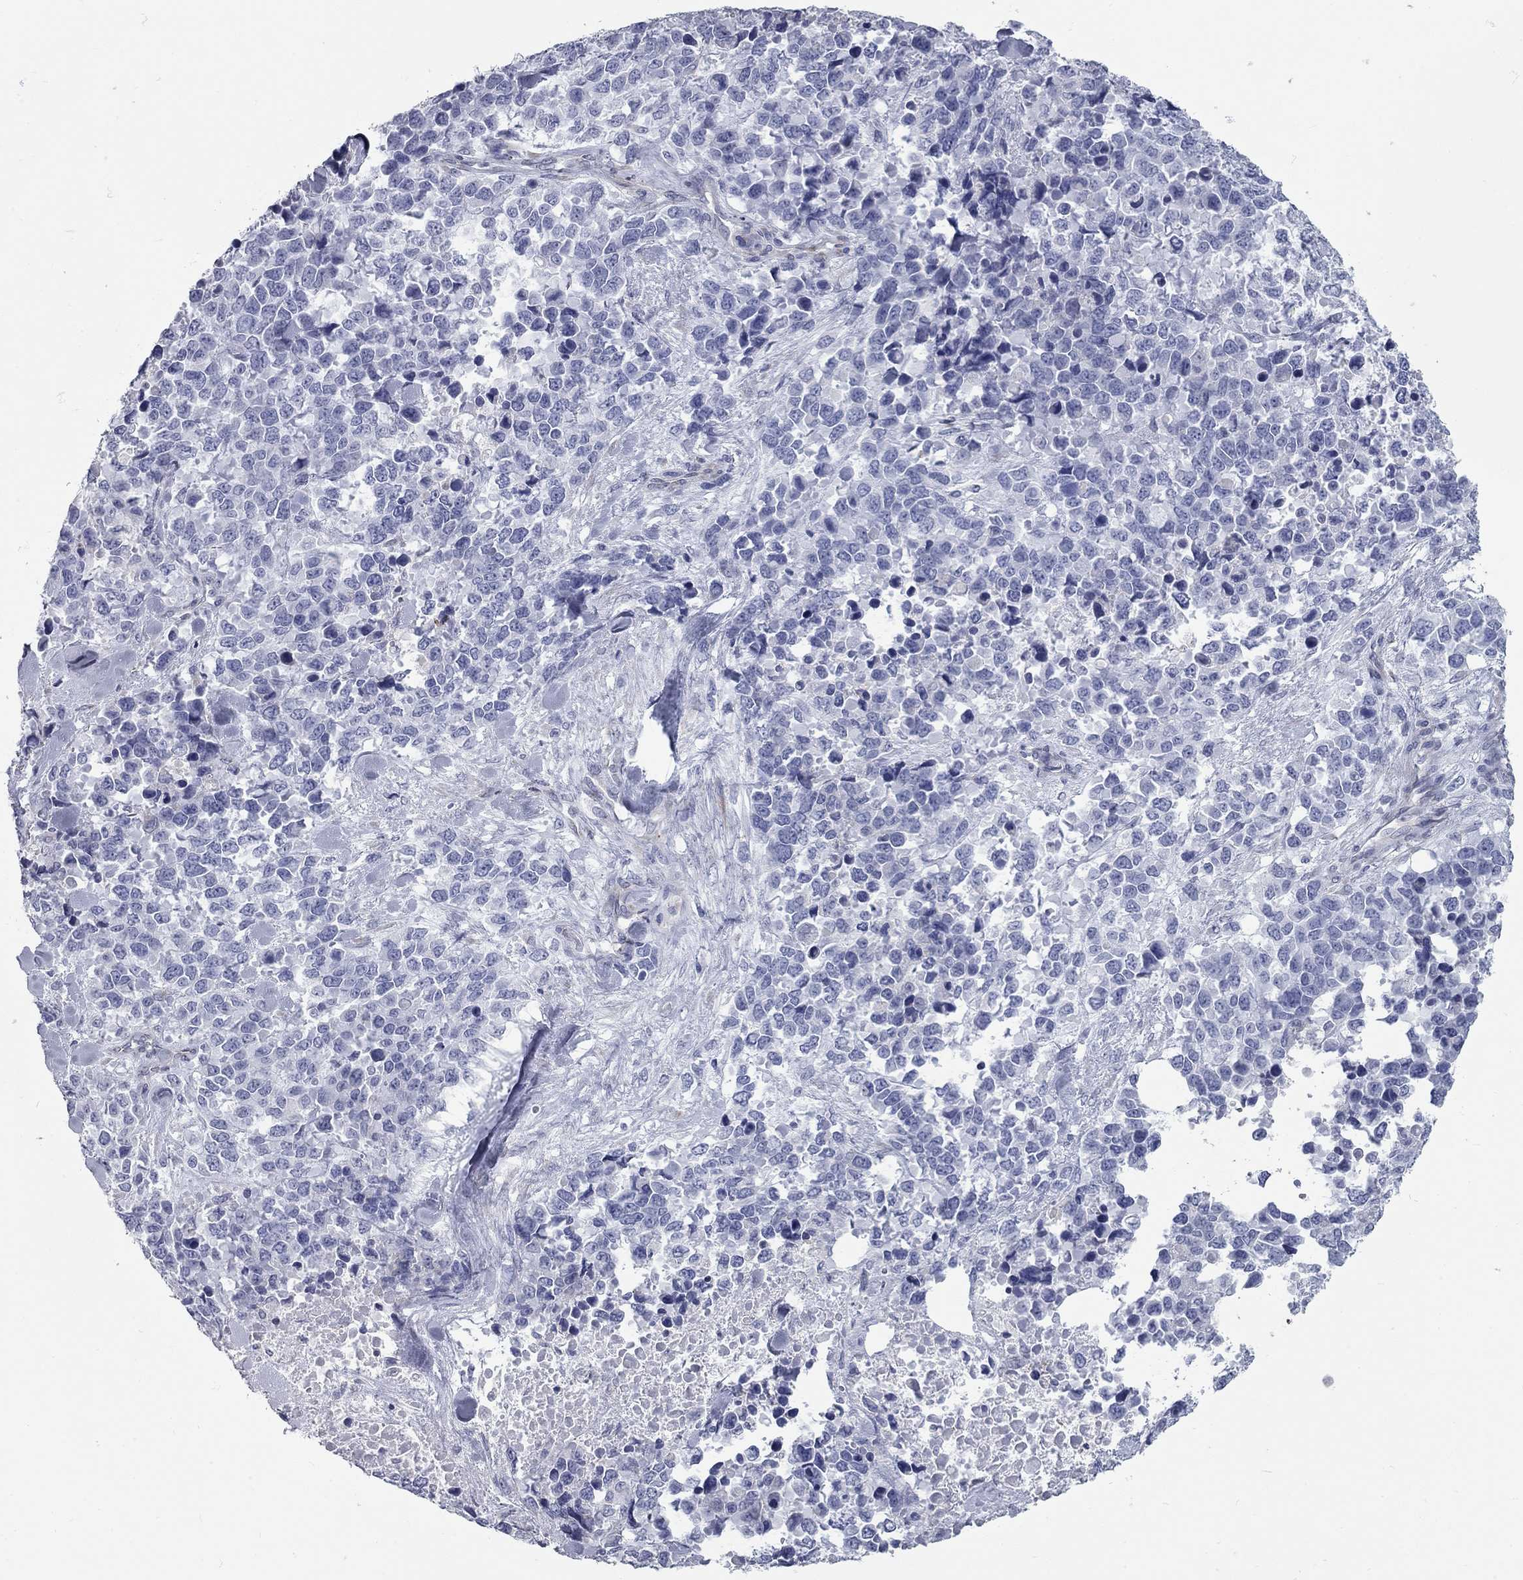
{"staining": {"intensity": "negative", "quantity": "none", "location": "none"}, "tissue": "melanoma", "cell_type": "Tumor cells", "image_type": "cancer", "snomed": [{"axis": "morphology", "description": "Malignant melanoma, Metastatic site"}, {"axis": "topography", "description": "Skin"}], "caption": "This is a image of IHC staining of melanoma, which shows no positivity in tumor cells. (DAB (3,3'-diaminobenzidine) immunohistochemistry visualized using brightfield microscopy, high magnification).", "gene": "XAGE2", "patient": {"sex": "male", "age": 84}}